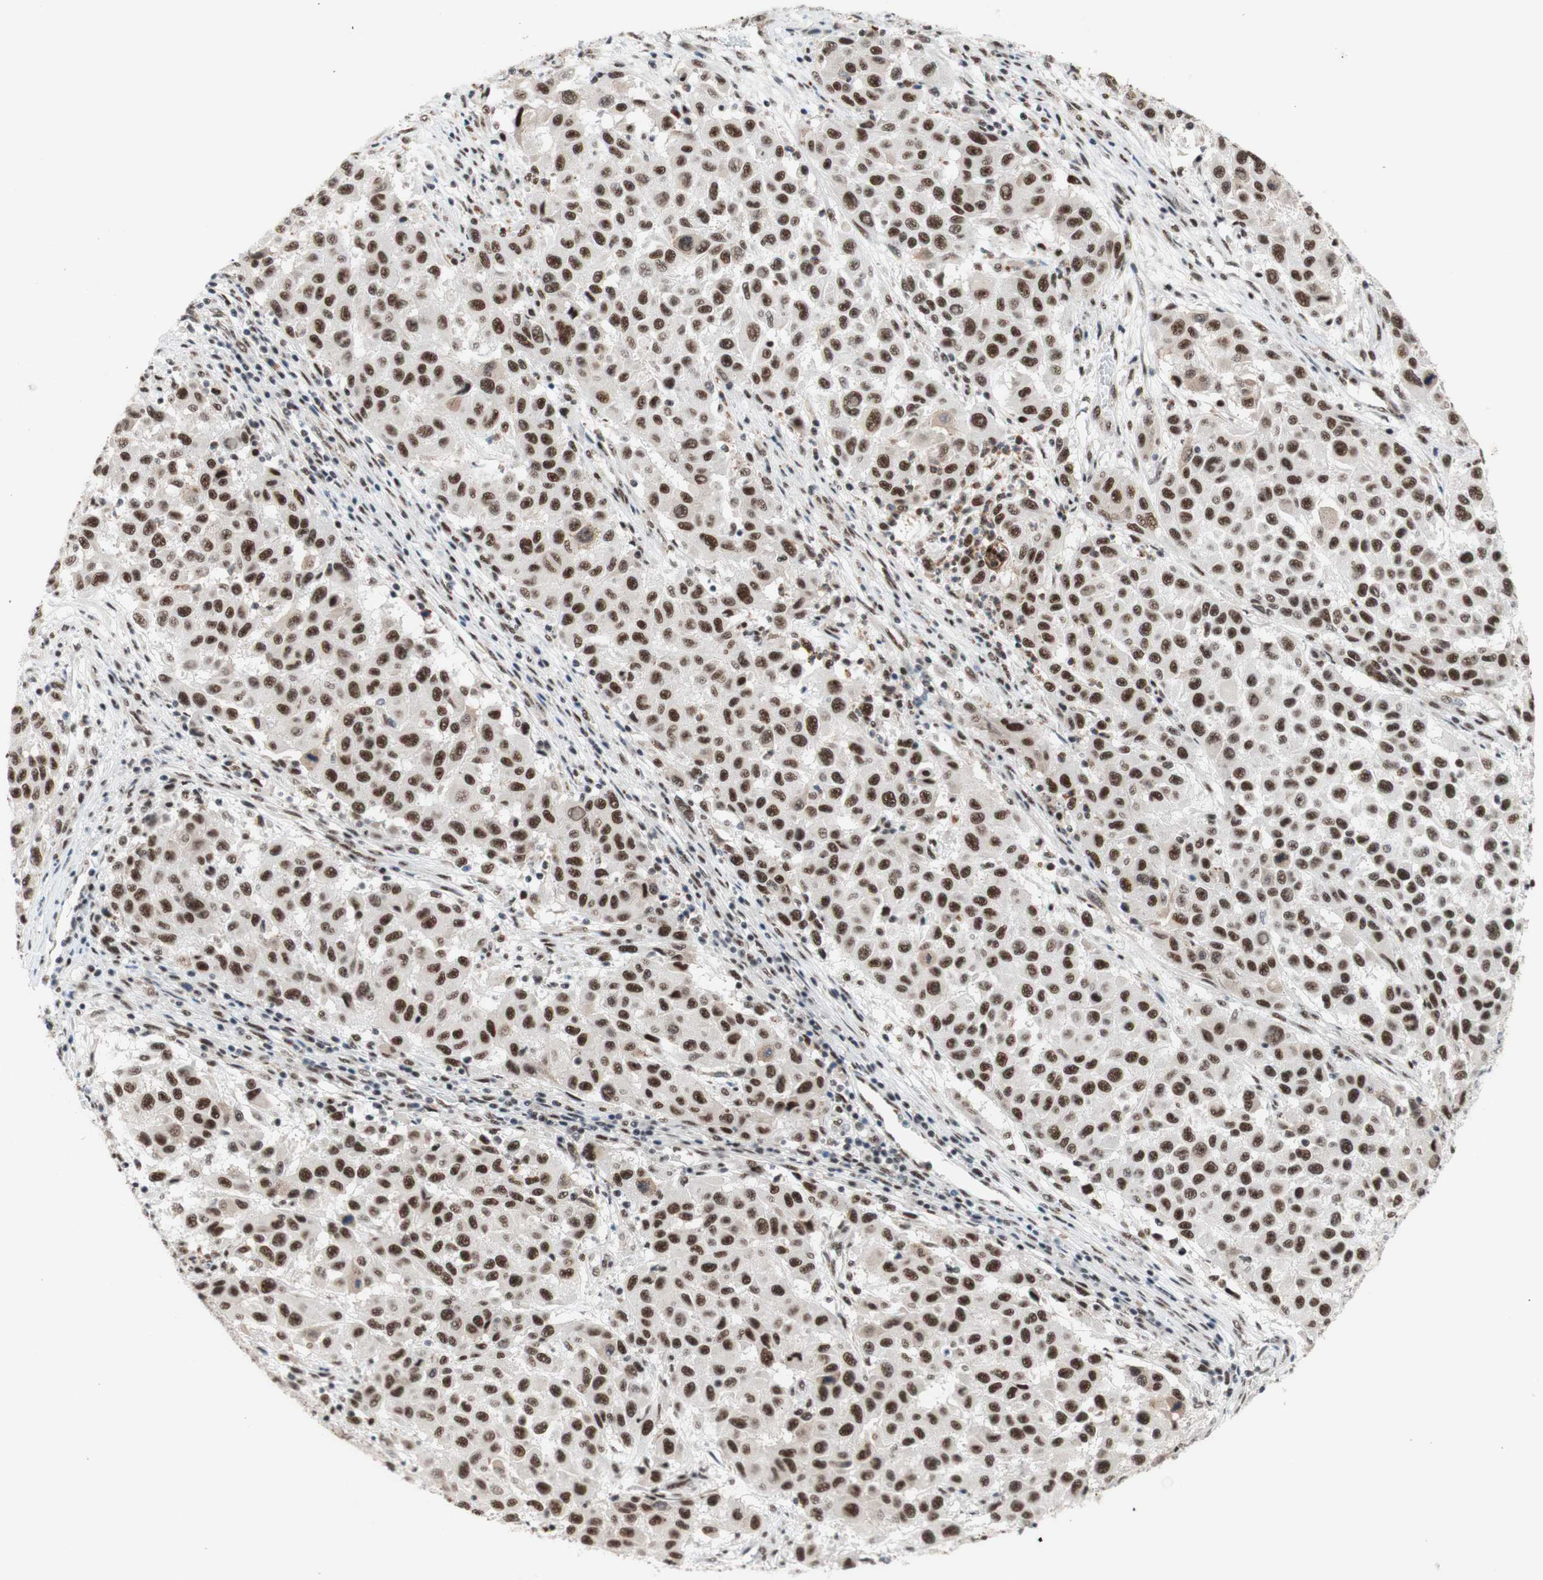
{"staining": {"intensity": "strong", "quantity": ">75%", "location": "nuclear"}, "tissue": "melanoma", "cell_type": "Tumor cells", "image_type": "cancer", "snomed": [{"axis": "morphology", "description": "Malignant melanoma, Metastatic site"}, {"axis": "topography", "description": "Lymph node"}], "caption": "Tumor cells exhibit high levels of strong nuclear positivity in about >75% of cells in melanoma. Using DAB (brown) and hematoxylin (blue) stains, captured at high magnification using brightfield microscopy.", "gene": "PRPF19", "patient": {"sex": "male", "age": 61}}